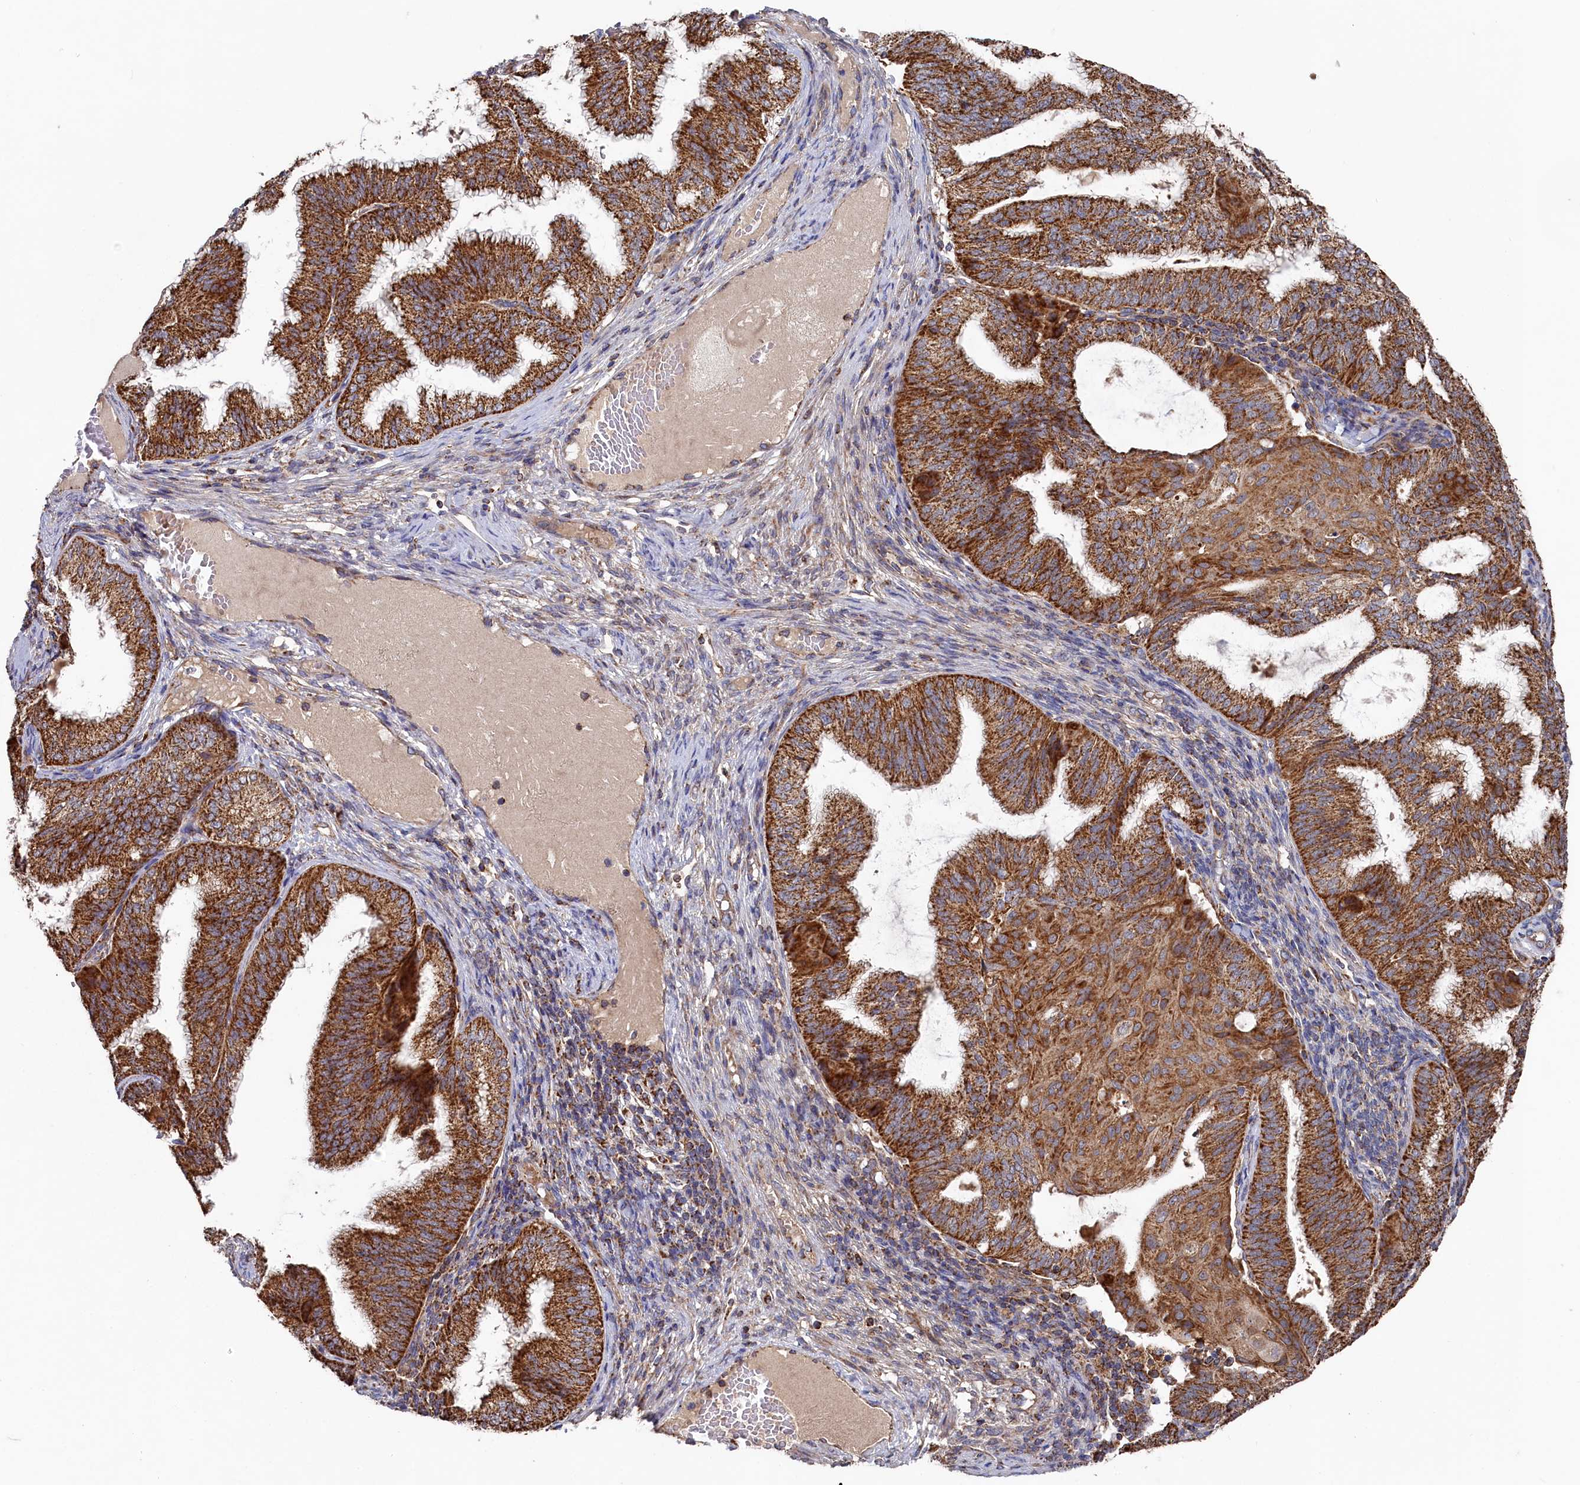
{"staining": {"intensity": "strong", "quantity": ">75%", "location": "cytoplasmic/membranous"}, "tissue": "endometrial cancer", "cell_type": "Tumor cells", "image_type": "cancer", "snomed": [{"axis": "morphology", "description": "Adenocarcinoma, NOS"}, {"axis": "topography", "description": "Endometrium"}], "caption": "There is high levels of strong cytoplasmic/membranous staining in tumor cells of endometrial cancer, as demonstrated by immunohistochemical staining (brown color).", "gene": "HAUS2", "patient": {"sex": "female", "age": 49}}